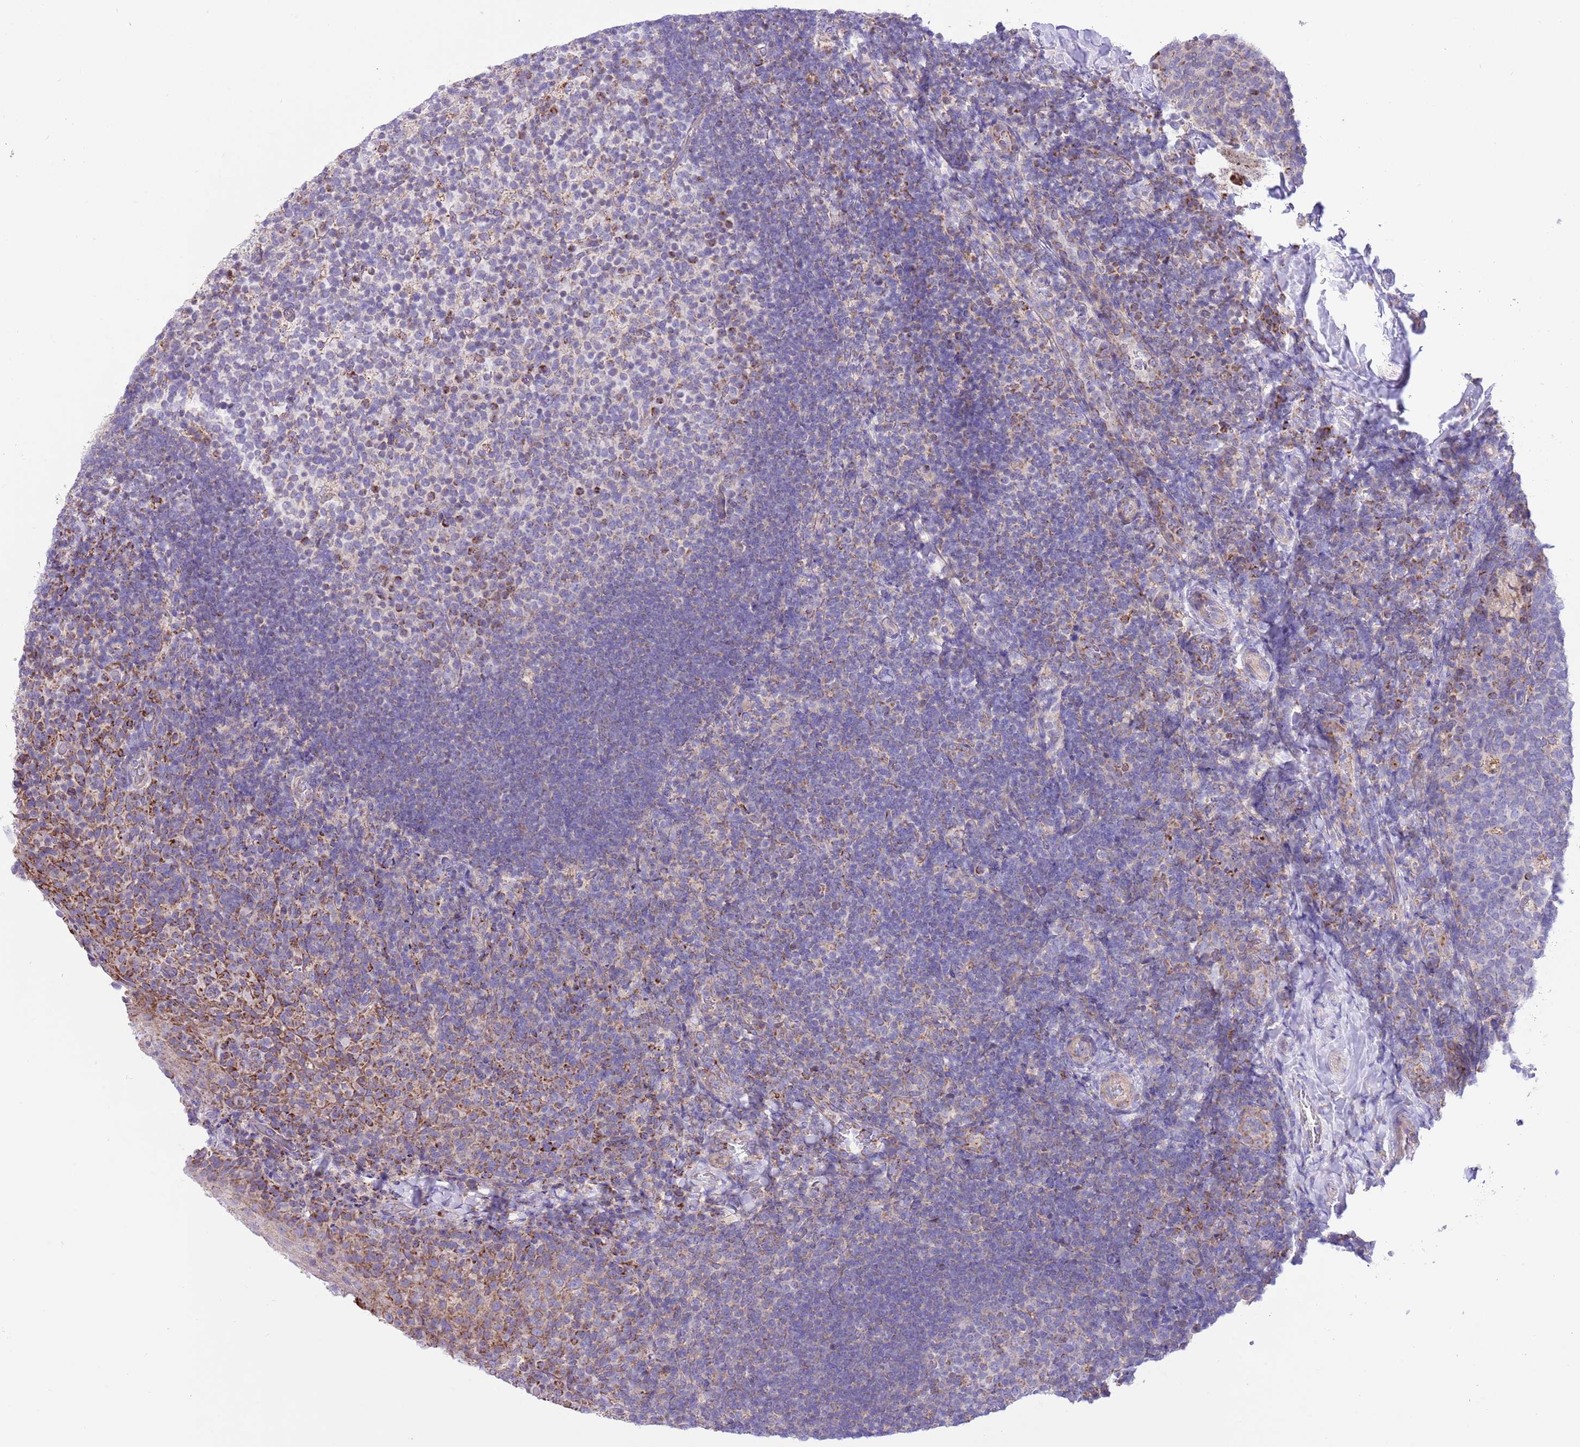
{"staining": {"intensity": "moderate", "quantity": "<25%", "location": "cytoplasmic/membranous"}, "tissue": "tonsil", "cell_type": "Germinal center cells", "image_type": "normal", "snomed": [{"axis": "morphology", "description": "Normal tissue, NOS"}, {"axis": "topography", "description": "Tonsil"}], "caption": "The immunohistochemical stain highlights moderate cytoplasmic/membranous staining in germinal center cells of normal tonsil. Ihc stains the protein of interest in brown and the nuclei are stained blue.", "gene": "SS18L2", "patient": {"sex": "female", "age": 10}}